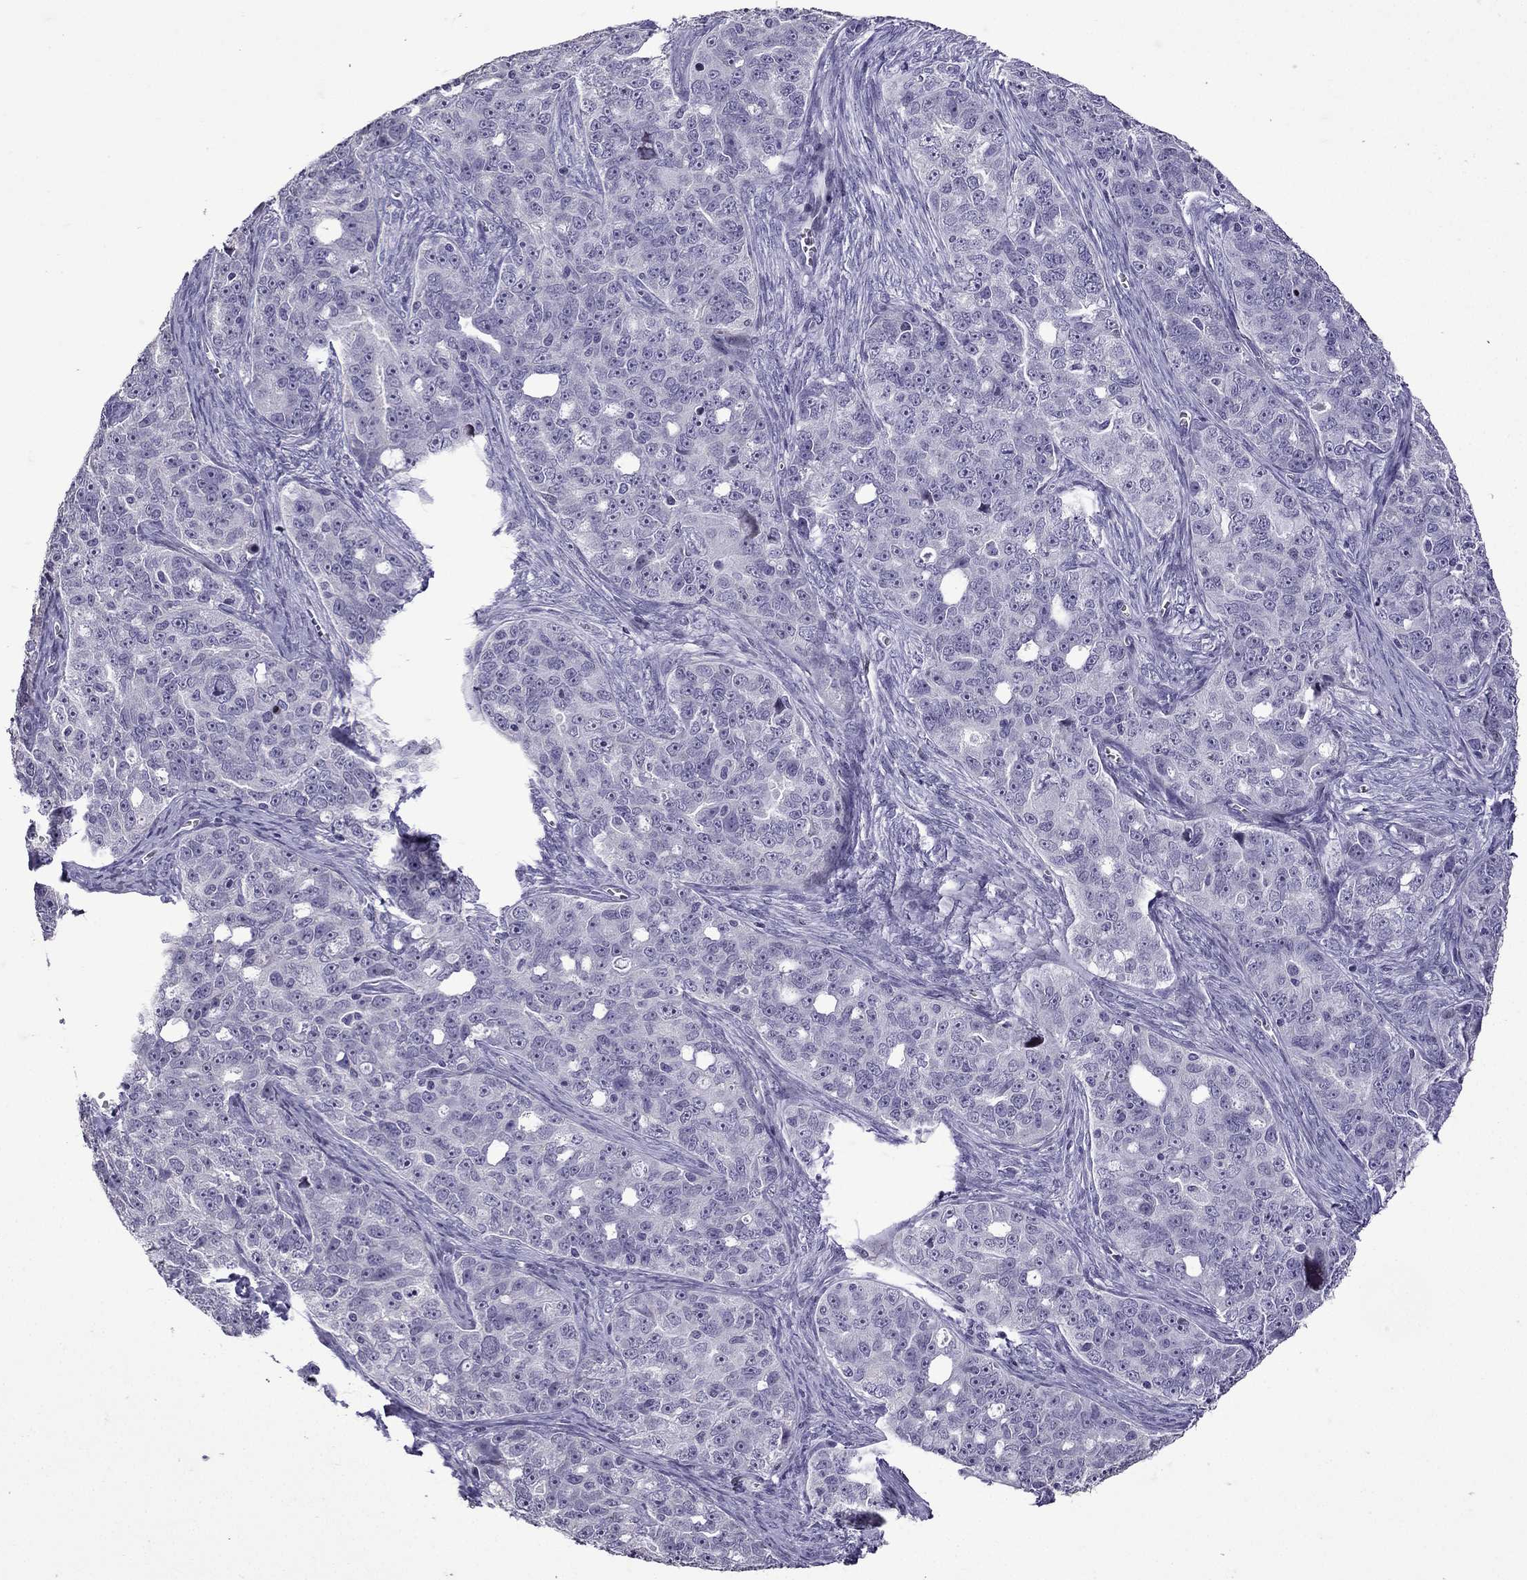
{"staining": {"intensity": "negative", "quantity": "none", "location": "none"}, "tissue": "ovarian cancer", "cell_type": "Tumor cells", "image_type": "cancer", "snomed": [{"axis": "morphology", "description": "Cystadenocarcinoma, serous, NOS"}, {"axis": "topography", "description": "Ovary"}], "caption": "There is no significant staining in tumor cells of ovarian serous cystadenocarcinoma.", "gene": "TTN", "patient": {"sex": "female", "age": 51}}